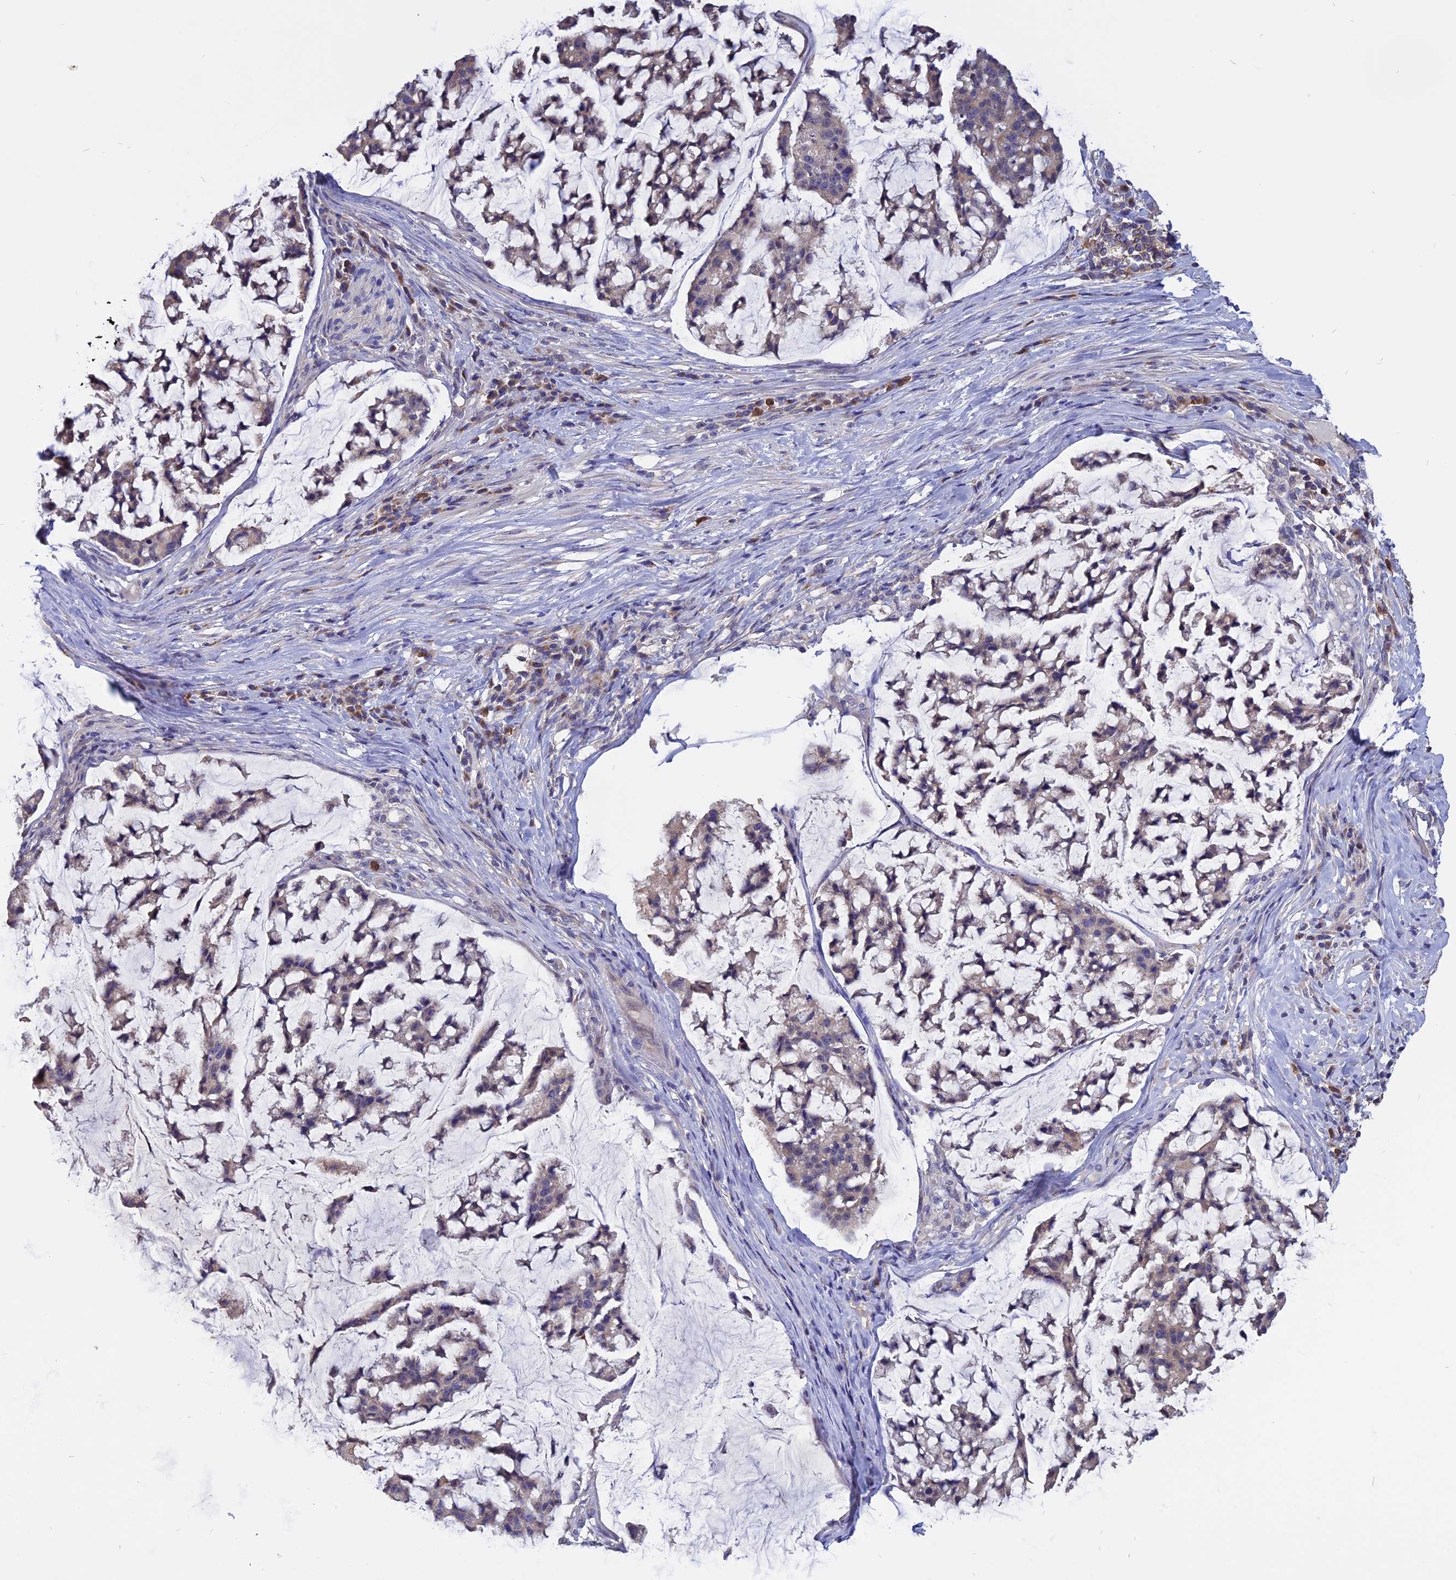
{"staining": {"intensity": "negative", "quantity": "none", "location": "none"}, "tissue": "stomach cancer", "cell_type": "Tumor cells", "image_type": "cancer", "snomed": [{"axis": "morphology", "description": "Adenocarcinoma, NOS"}, {"axis": "topography", "description": "Stomach, lower"}], "caption": "An immunohistochemistry micrograph of stomach cancer is shown. There is no staining in tumor cells of stomach cancer.", "gene": "CARMIL2", "patient": {"sex": "male", "age": 67}}